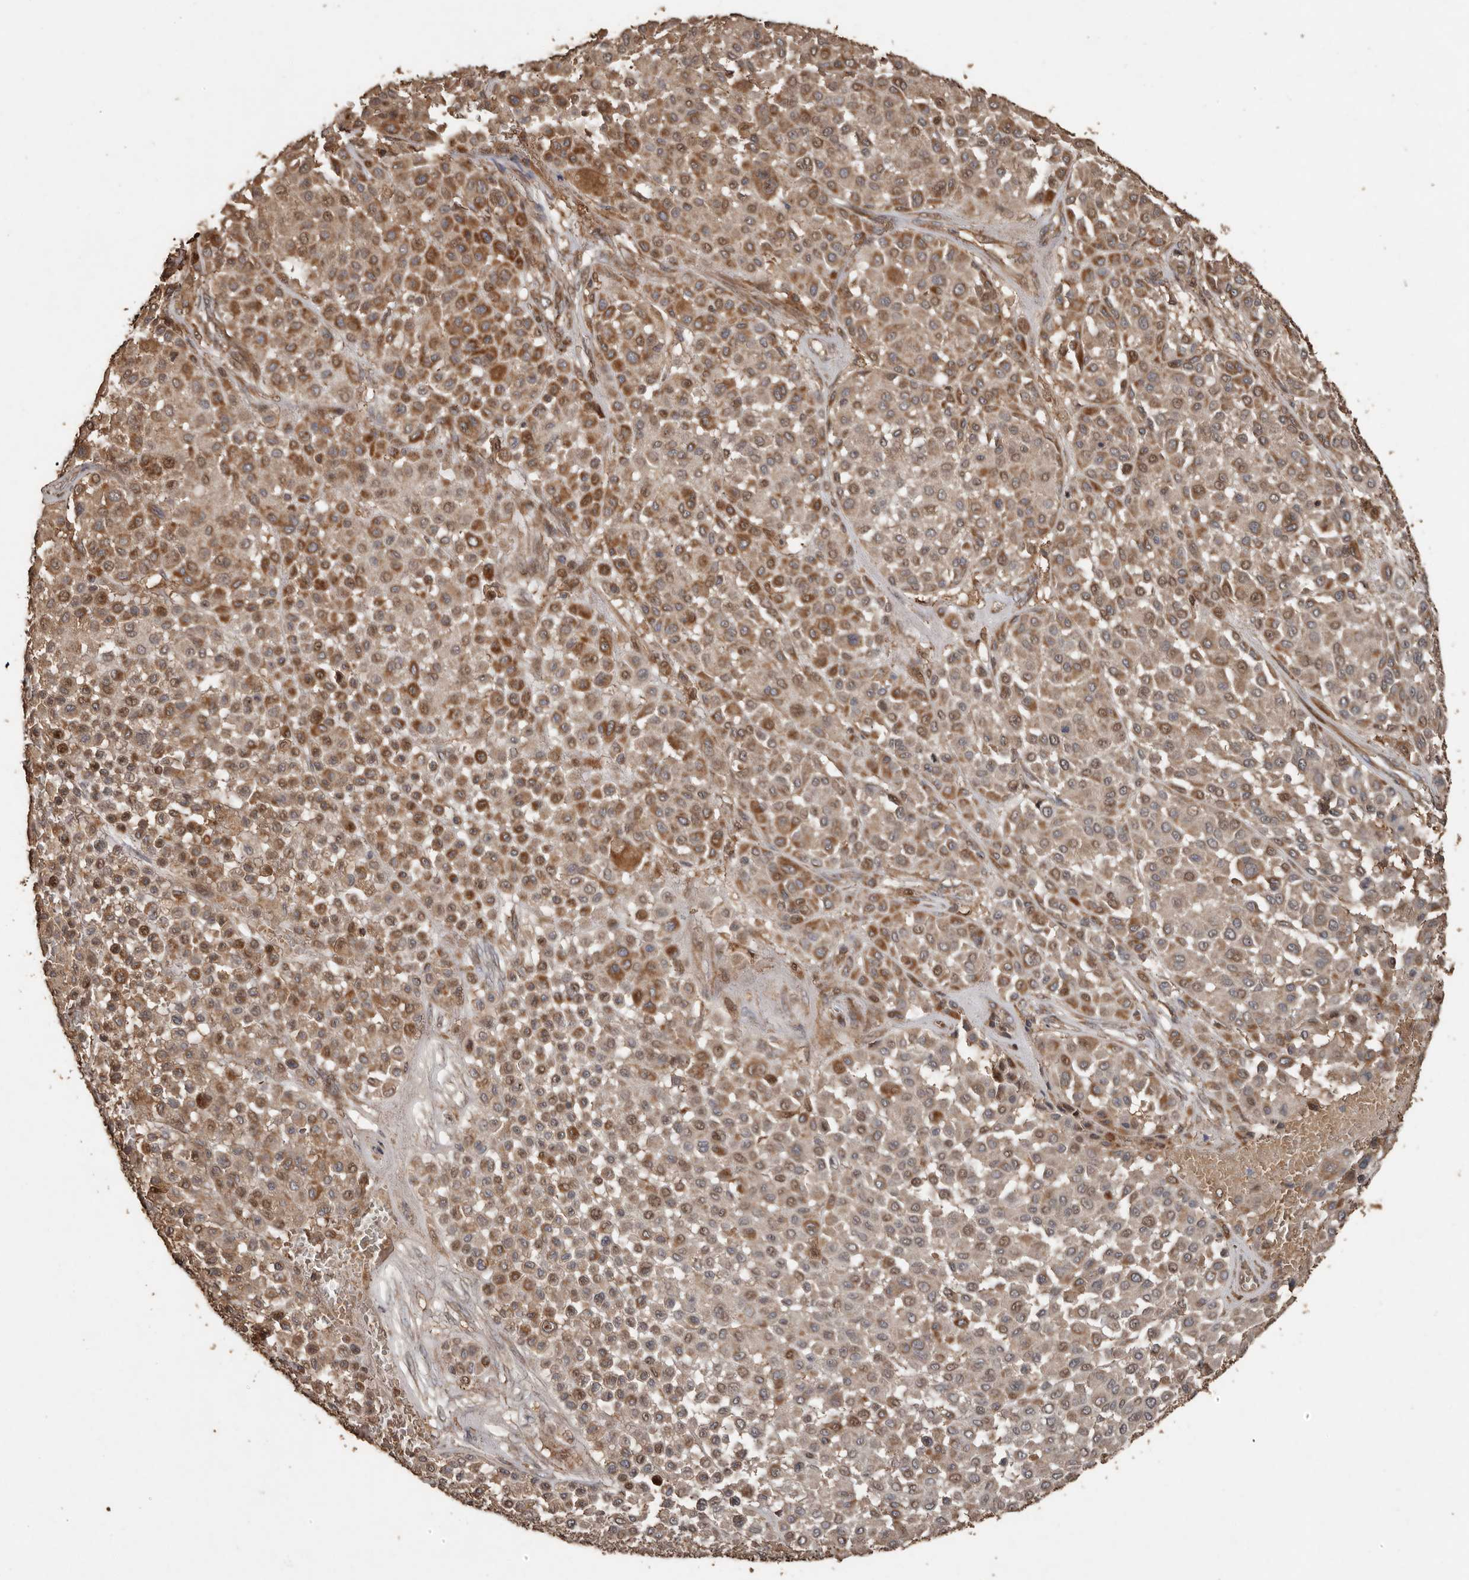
{"staining": {"intensity": "moderate", "quantity": ">75%", "location": "cytoplasmic/membranous"}, "tissue": "melanoma", "cell_type": "Tumor cells", "image_type": "cancer", "snomed": [{"axis": "morphology", "description": "Malignant melanoma, Metastatic site"}, {"axis": "topography", "description": "Soft tissue"}], "caption": "Malignant melanoma (metastatic site) tissue reveals moderate cytoplasmic/membranous positivity in approximately >75% of tumor cells", "gene": "RANBP17", "patient": {"sex": "male", "age": 41}}